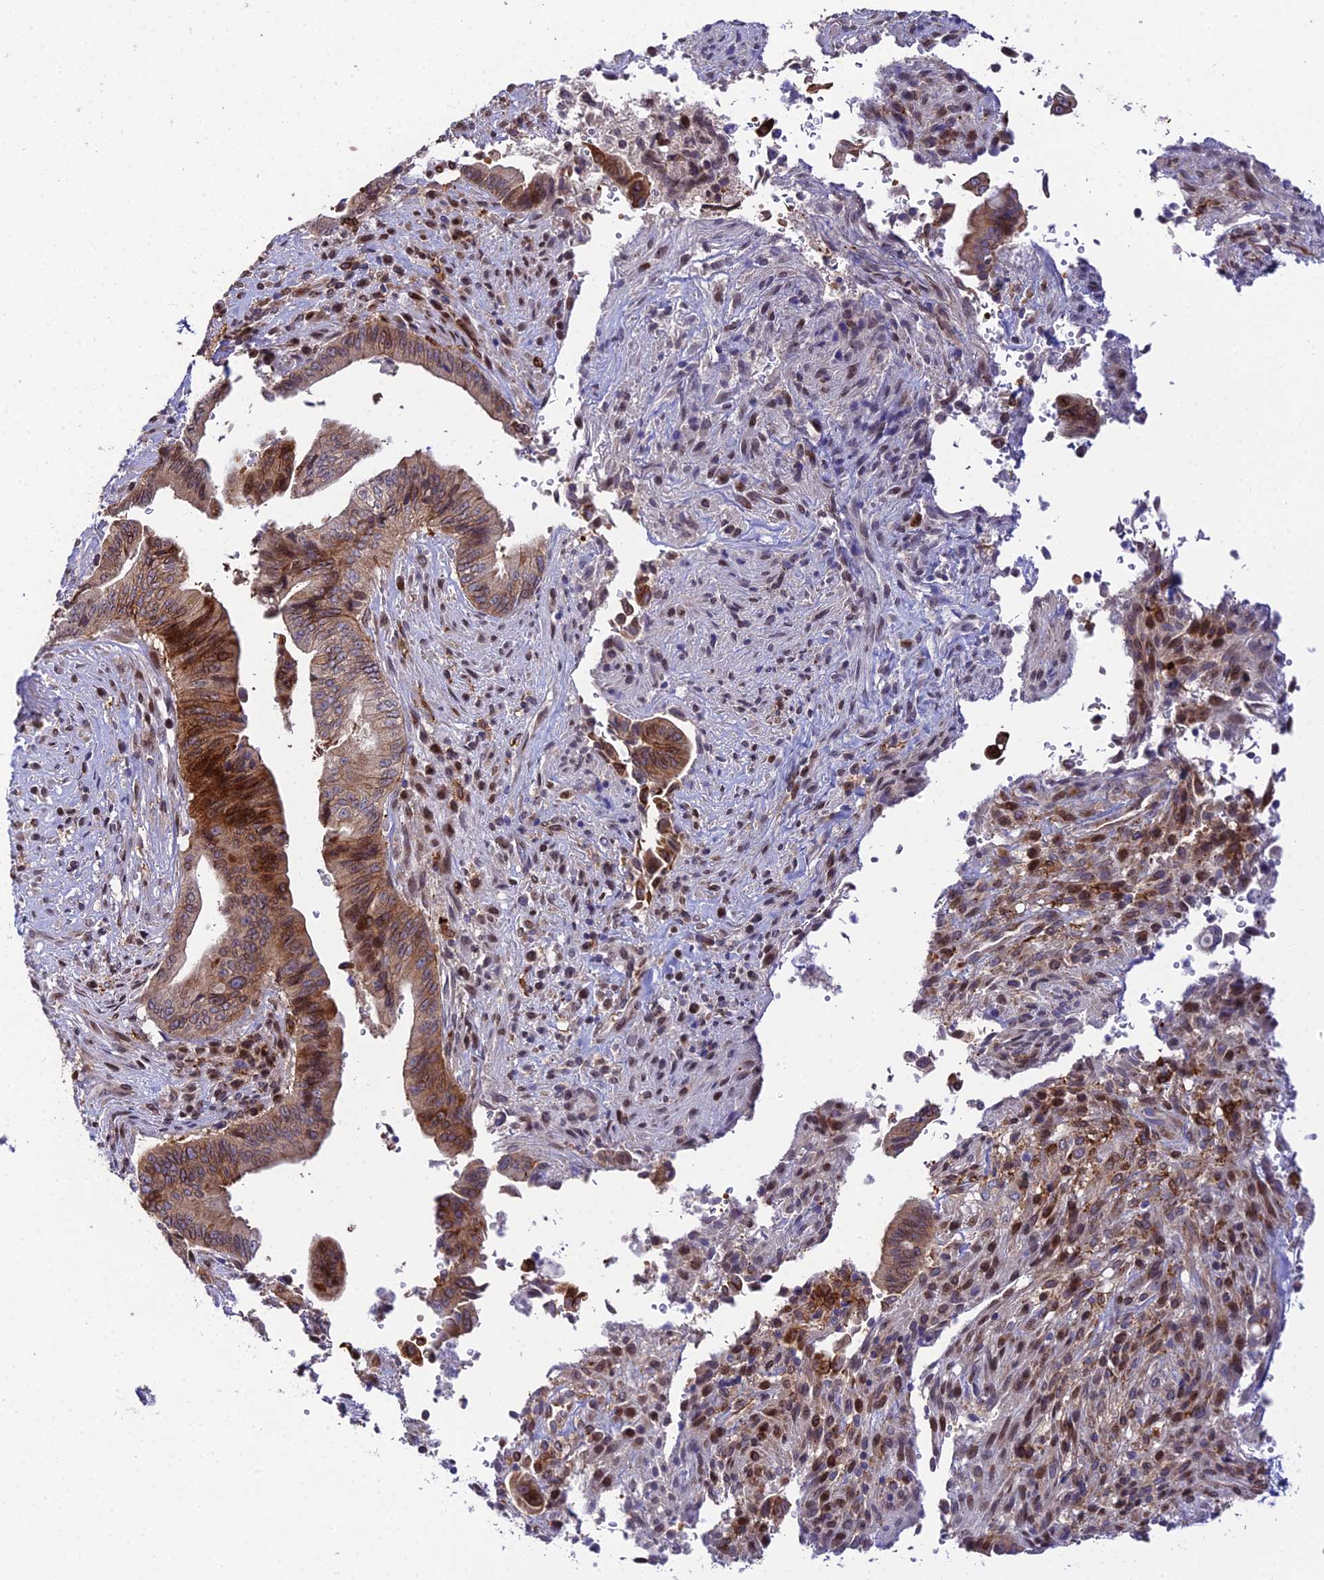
{"staining": {"intensity": "moderate", "quantity": ">75%", "location": "cytoplasmic/membranous,nuclear"}, "tissue": "pancreatic cancer", "cell_type": "Tumor cells", "image_type": "cancer", "snomed": [{"axis": "morphology", "description": "Adenocarcinoma, NOS"}, {"axis": "topography", "description": "Pancreas"}], "caption": "Immunohistochemistry (IHC) staining of adenocarcinoma (pancreatic), which reveals medium levels of moderate cytoplasmic/membranous and nuclear staining in about >75% of tumor cells indicating moderate cytoplasmic/membranous and nuclear protein expression. The staining was performed using DAB (brown) for protein detection and nuclei were counterstained in hematoxylin (blue).", "gene": "DDX19A", "patient": {"sex": "male", "age": 70}}